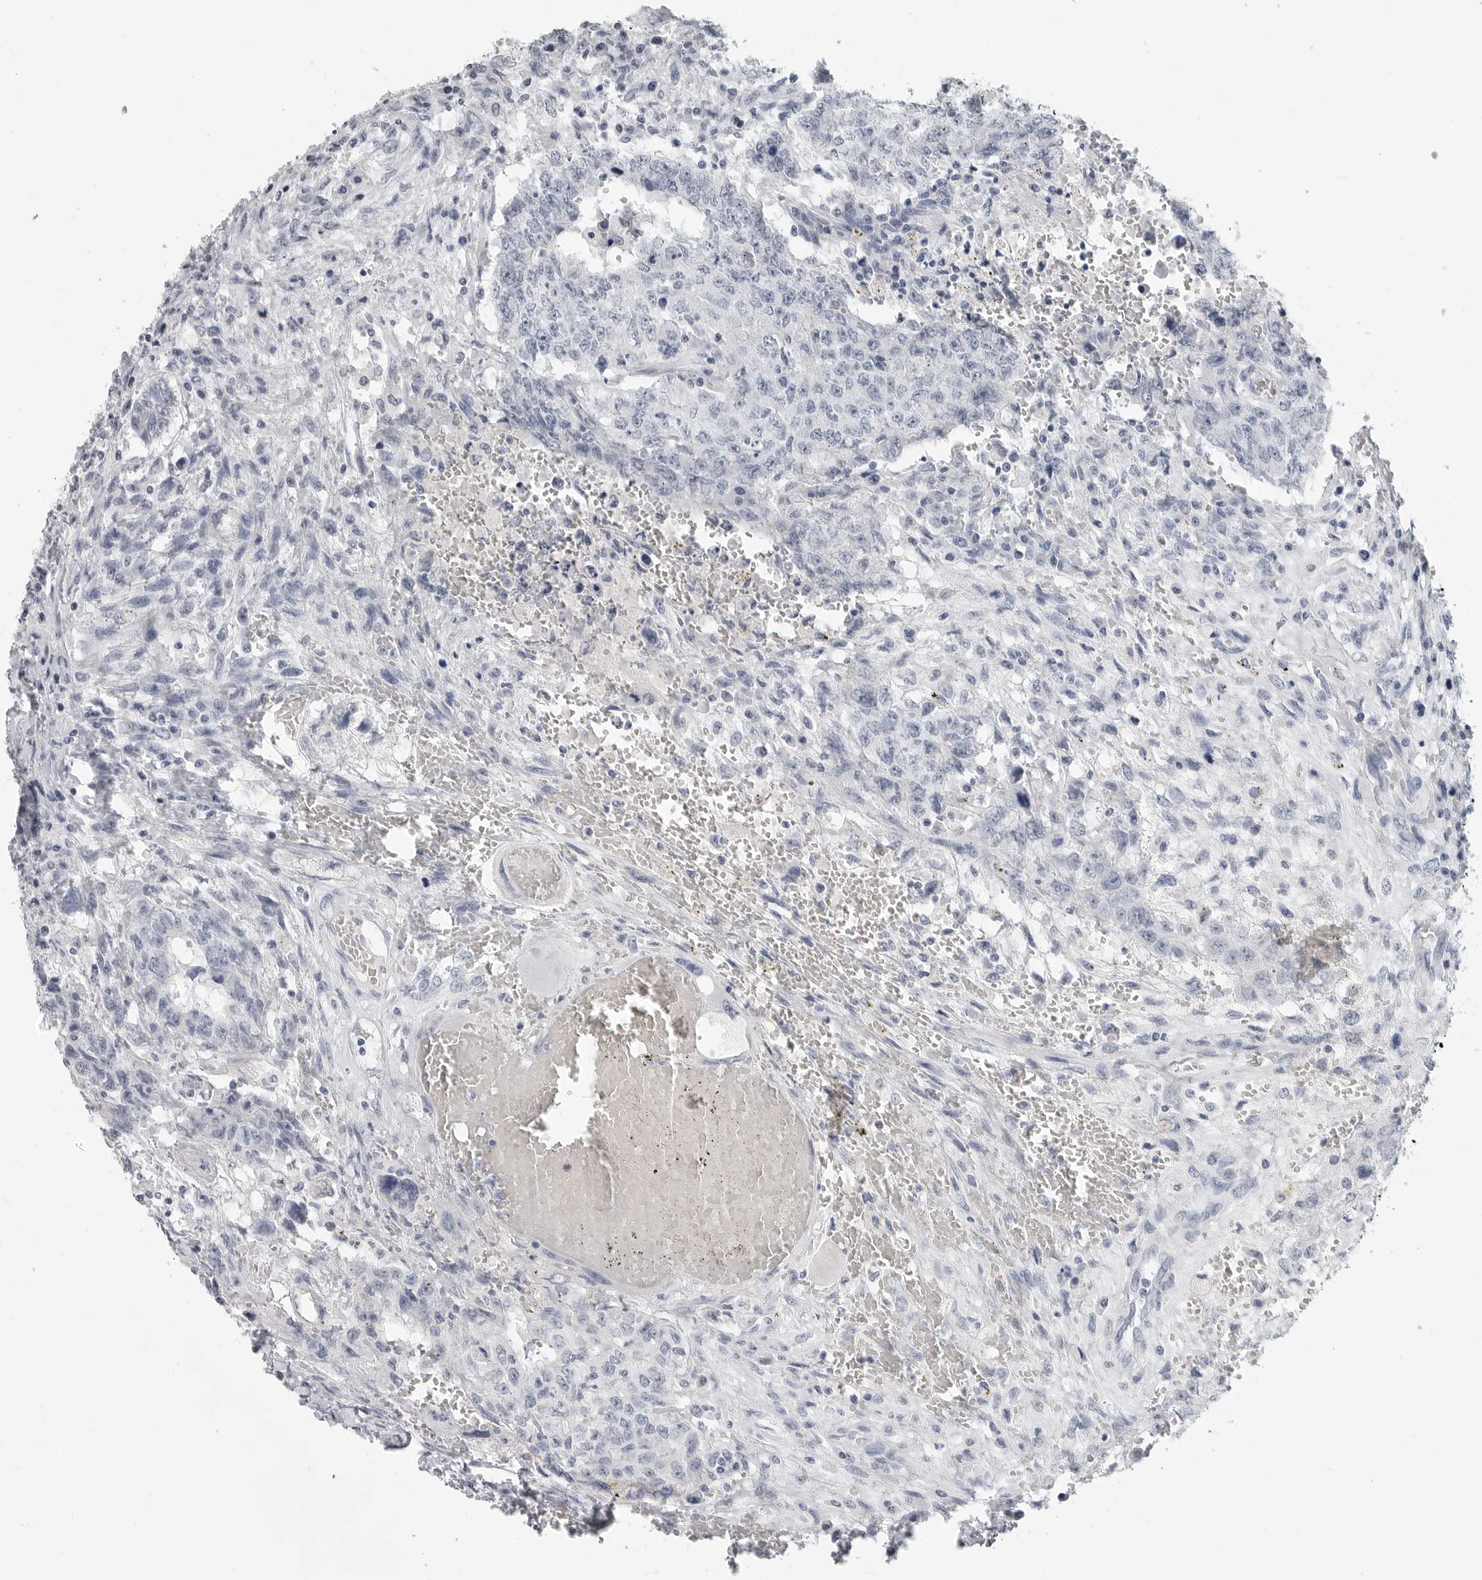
{"staining": {"intensity": "negative", "quantity": "none", "location": "none"}, "tissue": "testis cancer", "cell_type": "Tumor cells", "image_type": "cancer", "snomed": [{"axis": "morphology", "description": "Carcinoma, Embryonal, NOS"}, {"axis": "topography", "description": "Testis"}], "caption": "This is an immunohistochemistry (IHC) histopathology image of testis embryonal carcinoma. There is no expression in tumor cells.", "gene": "LY6D", "patient": {"sex": "male", "age": 26}}